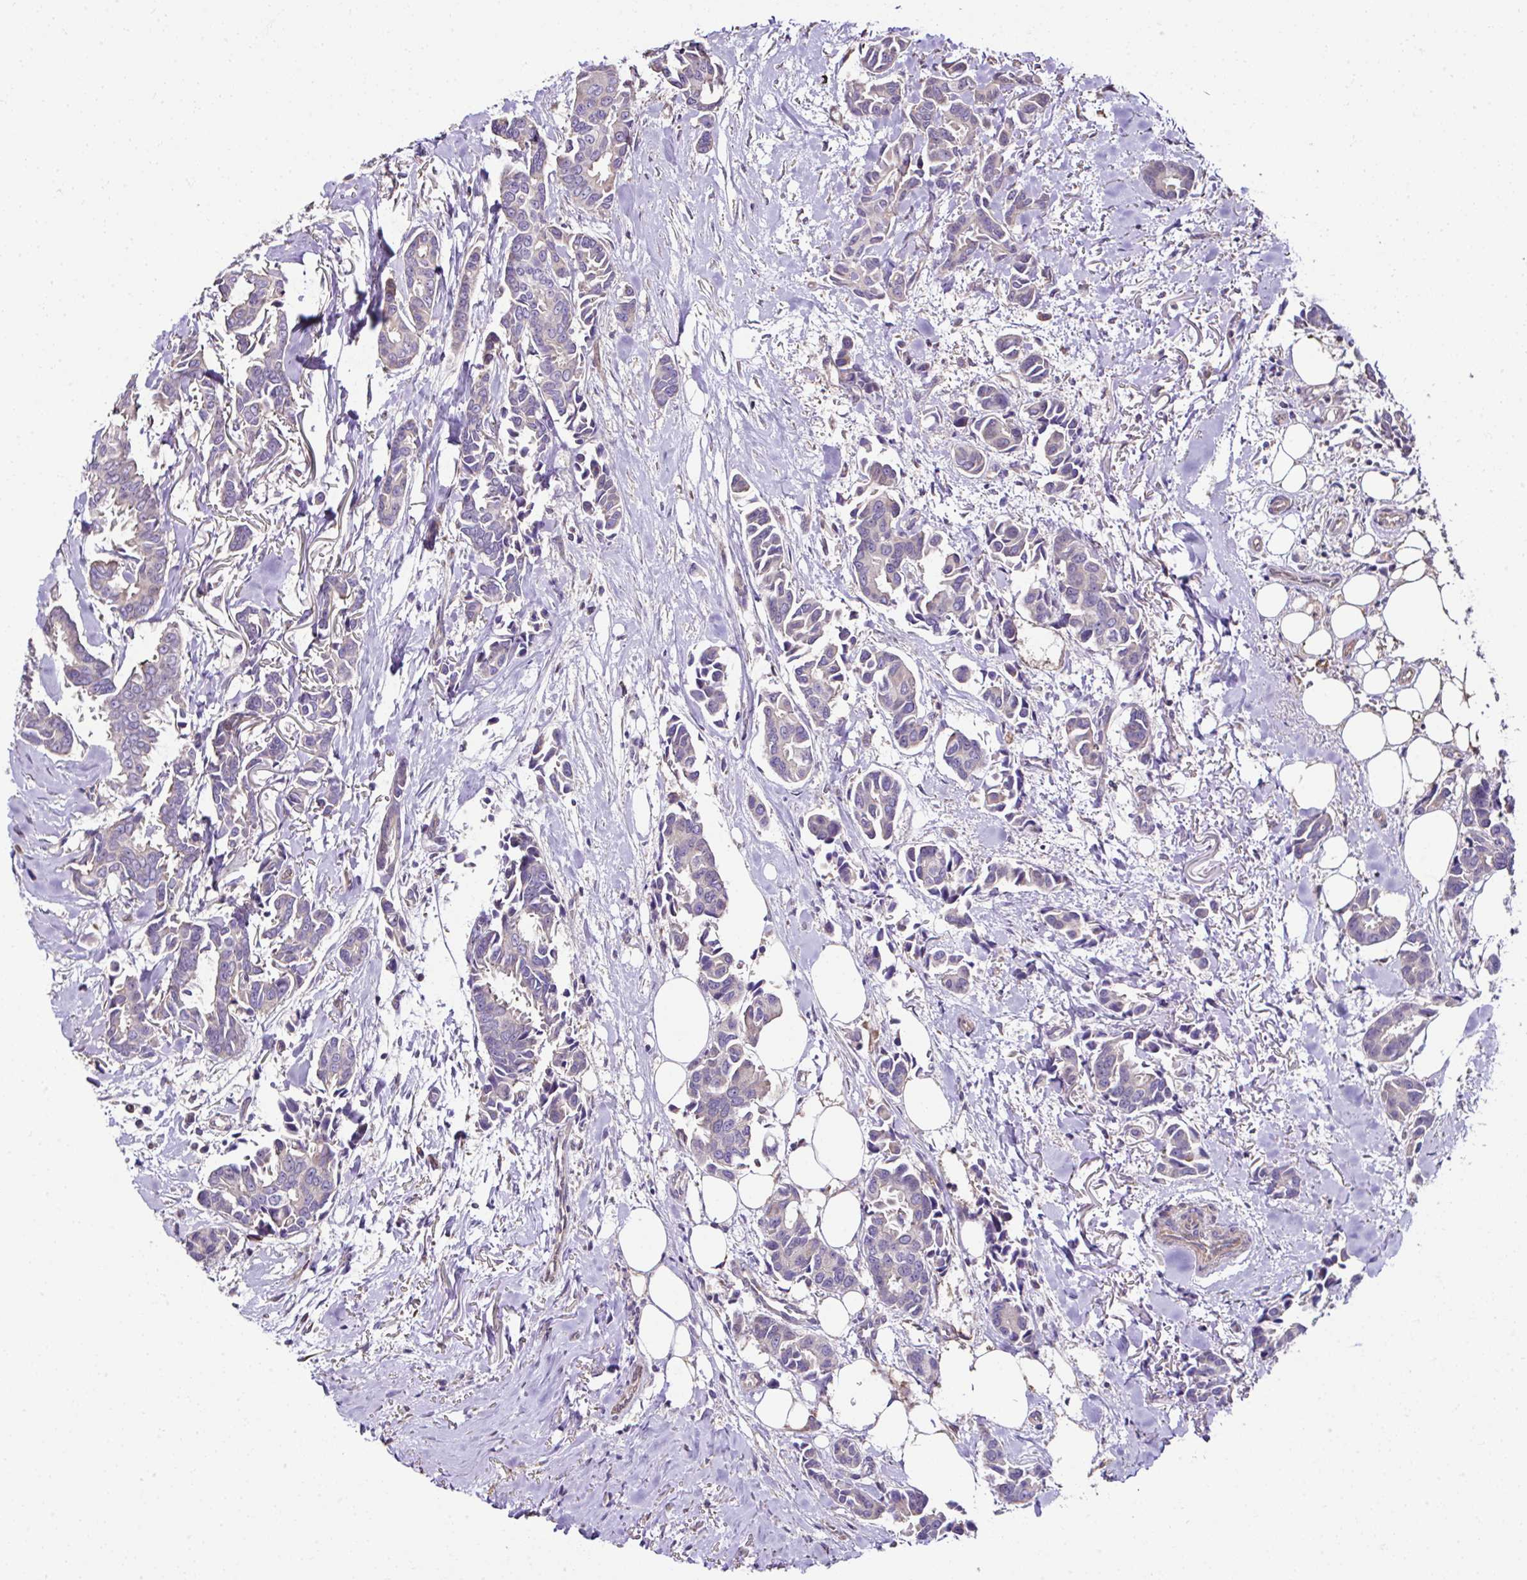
{"staining": {"intensity": "negative", "quantity": "none", "location": "none"}, "tissue": "breast cancer", "cell_type": "Tumor cells", "image_type": "cancer", "snomed": [{"axis": "morphology", "description": "Duct carcinoma"}, {"axis": "topography", "description": "Breast"}], "caption": "A high-resolution histopathology image shows immunohistochemistry (IHC) staining of infiltrating ductal carcinoma (breast), which demonstrates no significant positivity in tumor cells.", "gene": "CCDC85C", "patient": {"sex": "female", "age": 73}}